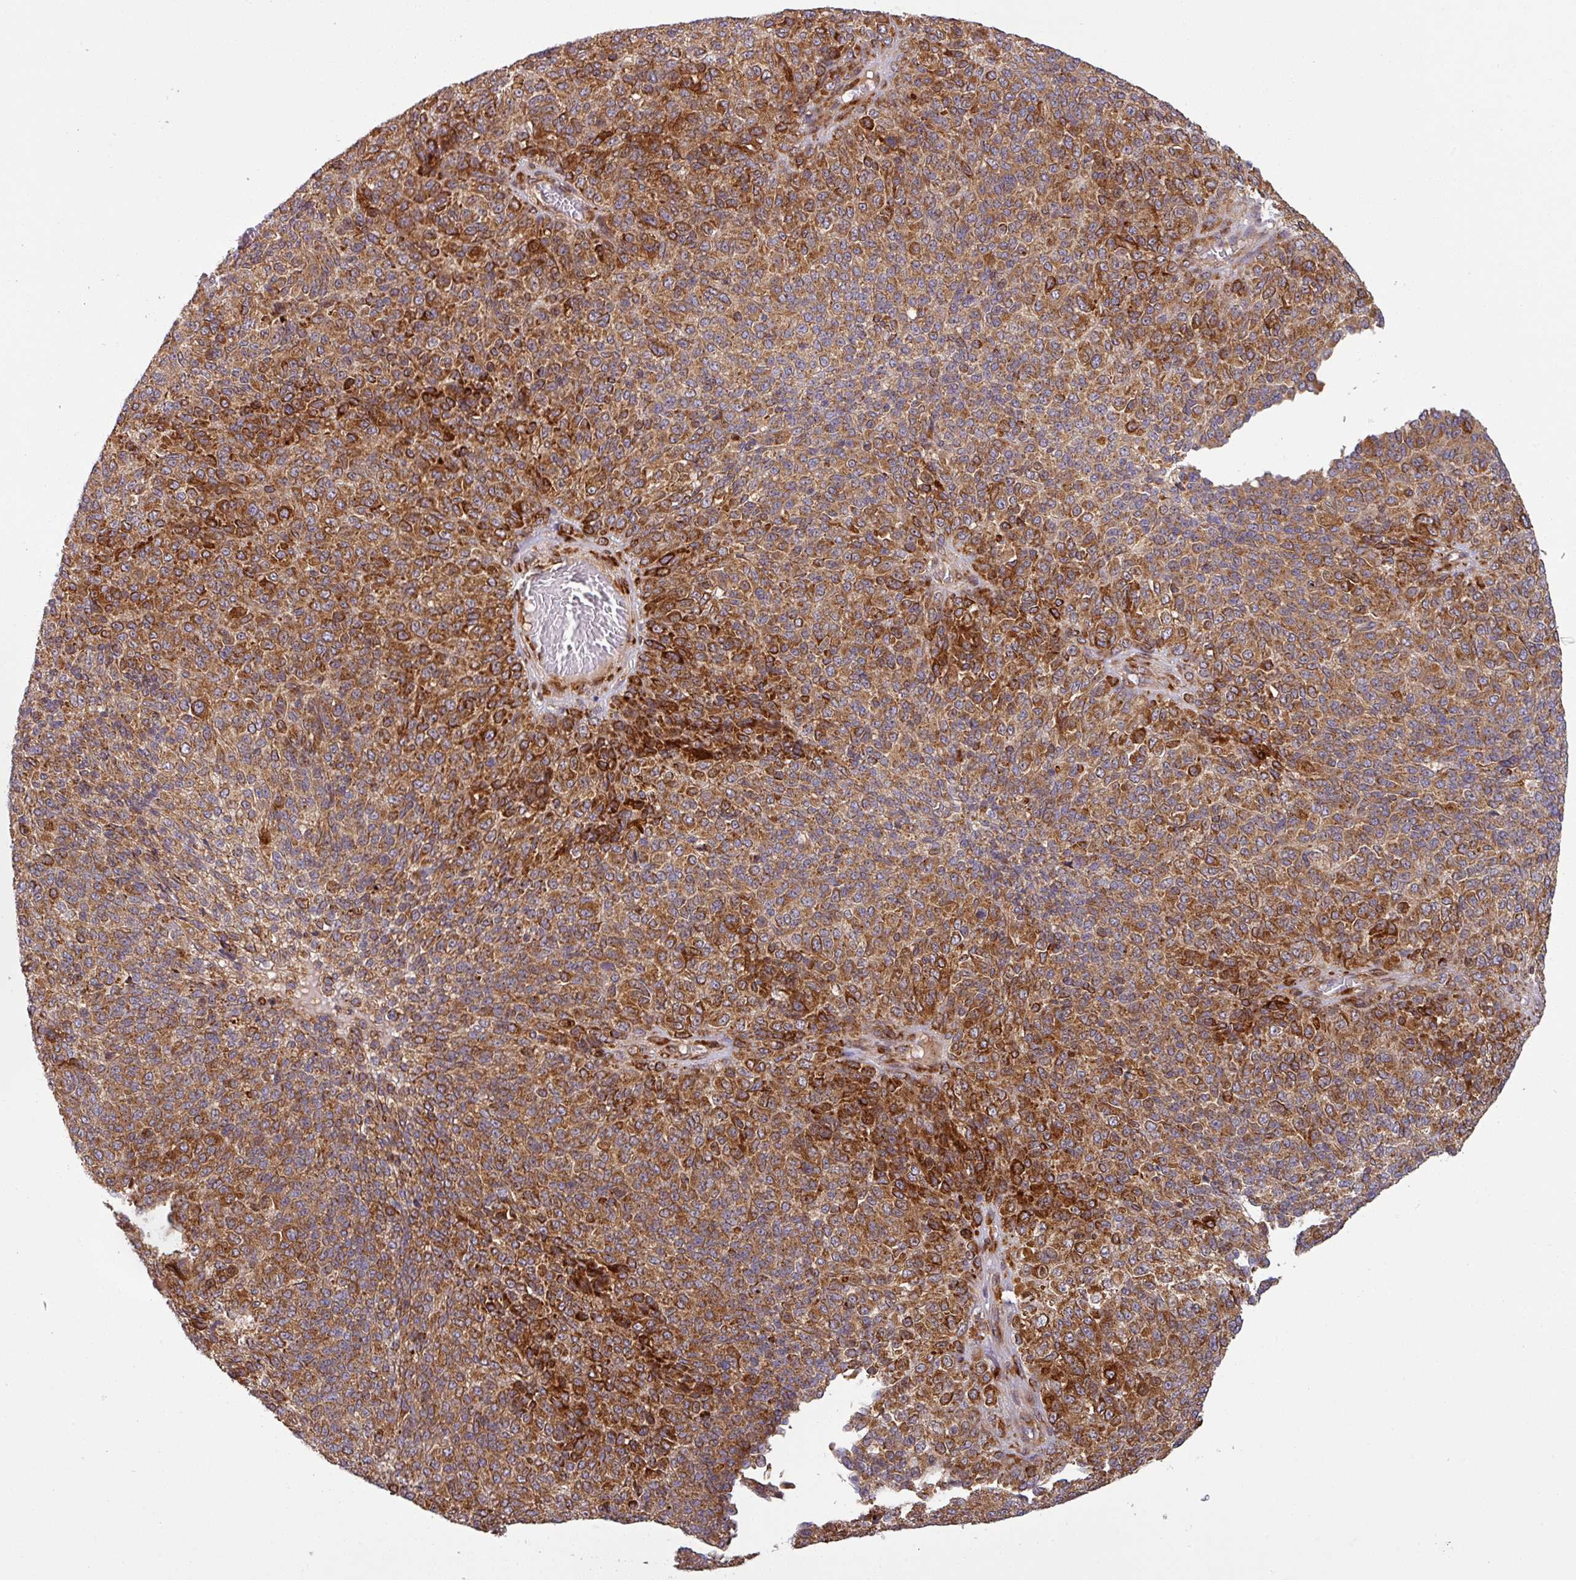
{"staining": {"intensity": "strong", "quantity": ">75%", "location": "cytoplasmic/membranous"}, "tissue": "melanoma", "cell_type": "Tumor cells", "image_type": "cancer", "snomed": [{"axis": "morphology", "description": "Malignant melanoma, Metastatic site"}, {"axis": "topography", "description": "Brain"}], "caption": "Protein staining demonstrates strong cytoplasmic/membranous expression in about >75% of tumor cells in melanoma.", "gene": "ART1", "patient": {"sex": "female", "age": 56}}